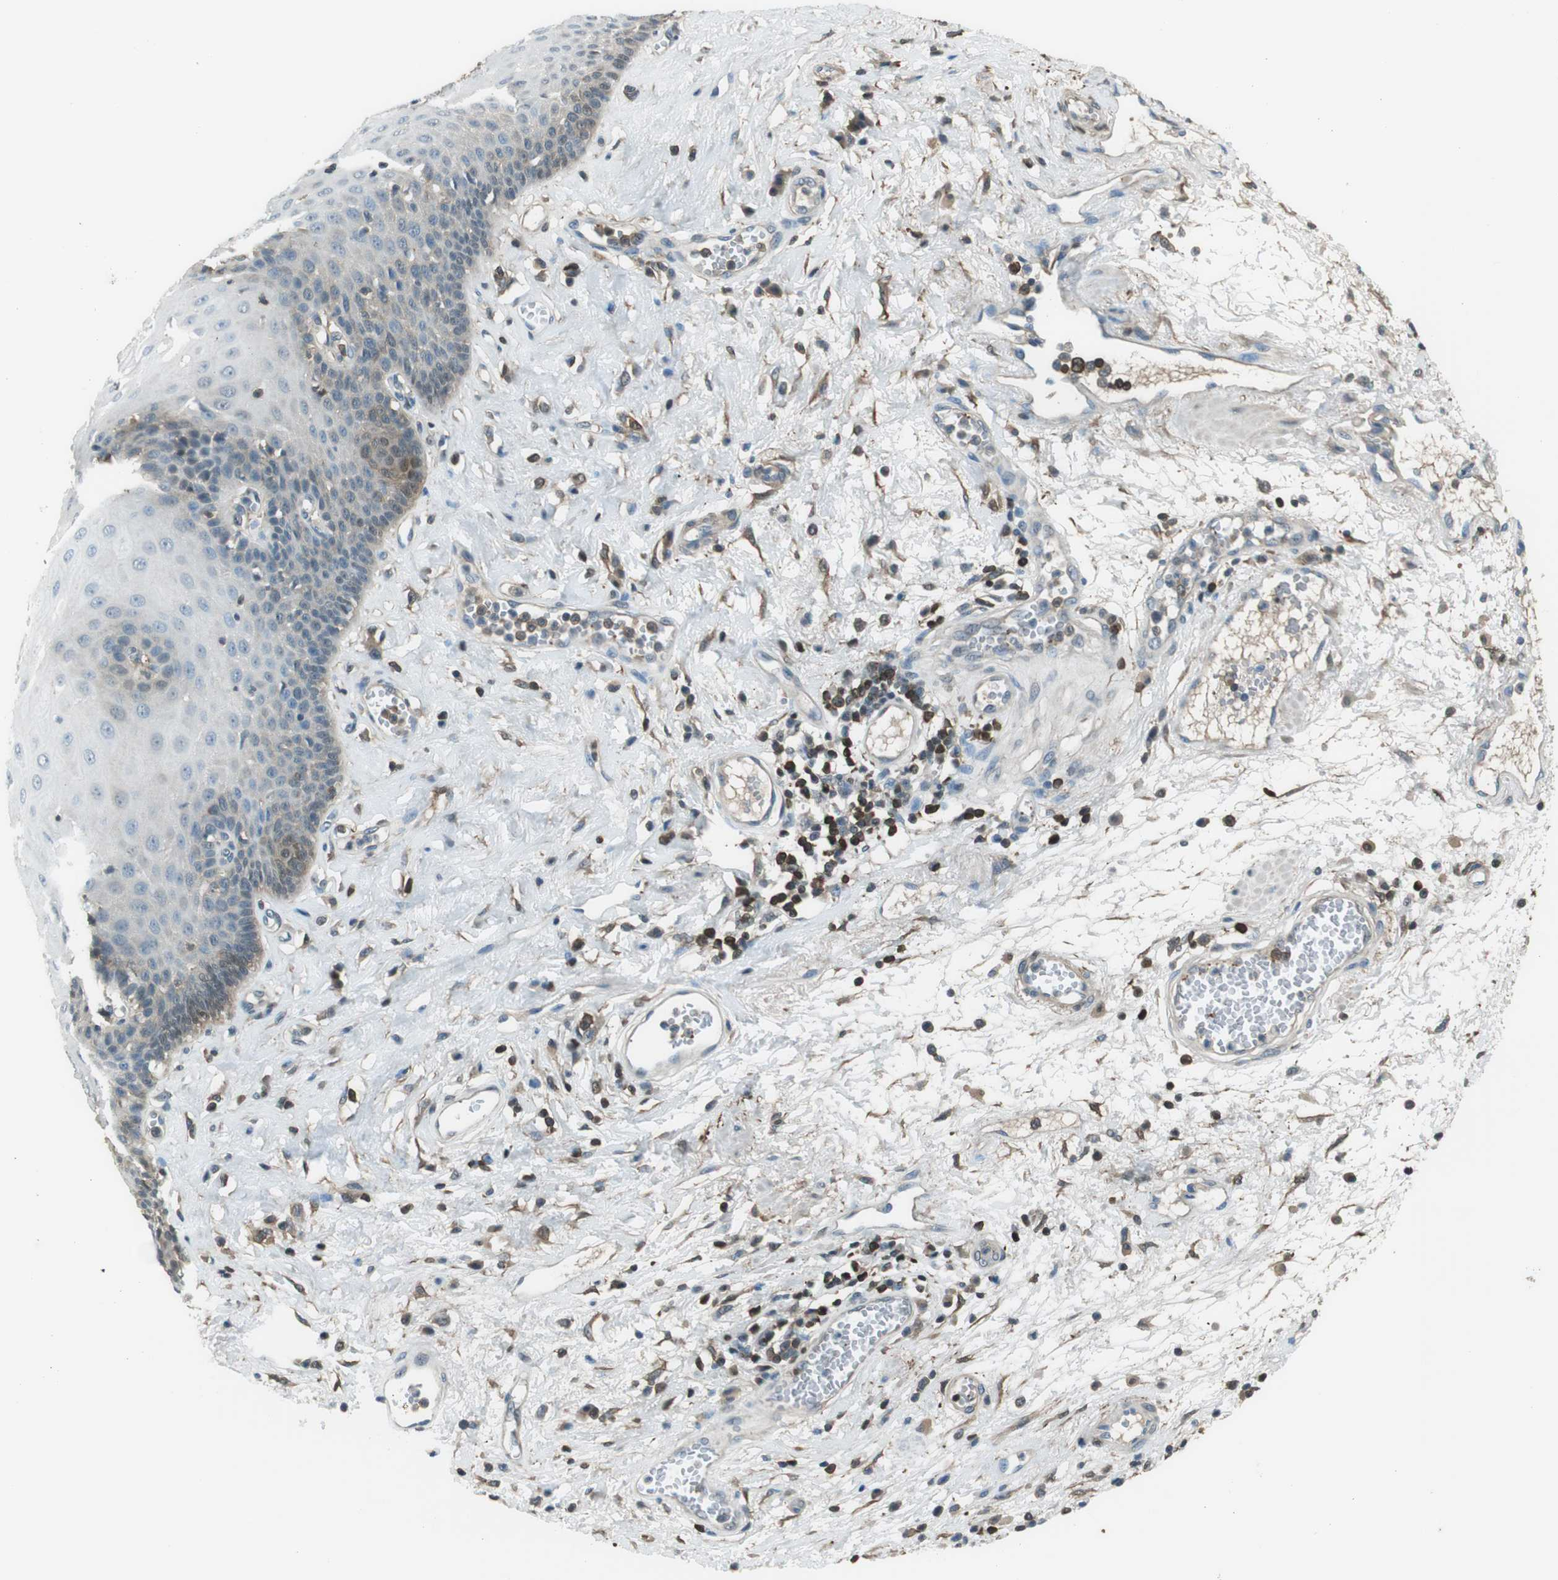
{"staining": {"intensity": "weak", "quantity": "25%-75%", "location": "cytoplasmic/membranous"}, "tissue": "esophagus", "cell_type": "Squamous epithelial cells", "image_type": "normal", "snomed": [{"axis": "morphology", "description": "Normal tissue, NOS"}, {"axis": "morphology", "description": "Squamous cell carcinoma, NOS"}, {"axis": "topography", "description": "Esophagus"}], "caption": "Brown immunohistochemical staining in benign esophagus exhibits weak cytoplasmic/membranous positivity in approximately 25%-75% of squamous epithelial cells.", "gene": "TWSG1", "patient": {"sex": "male", "age": 65}}